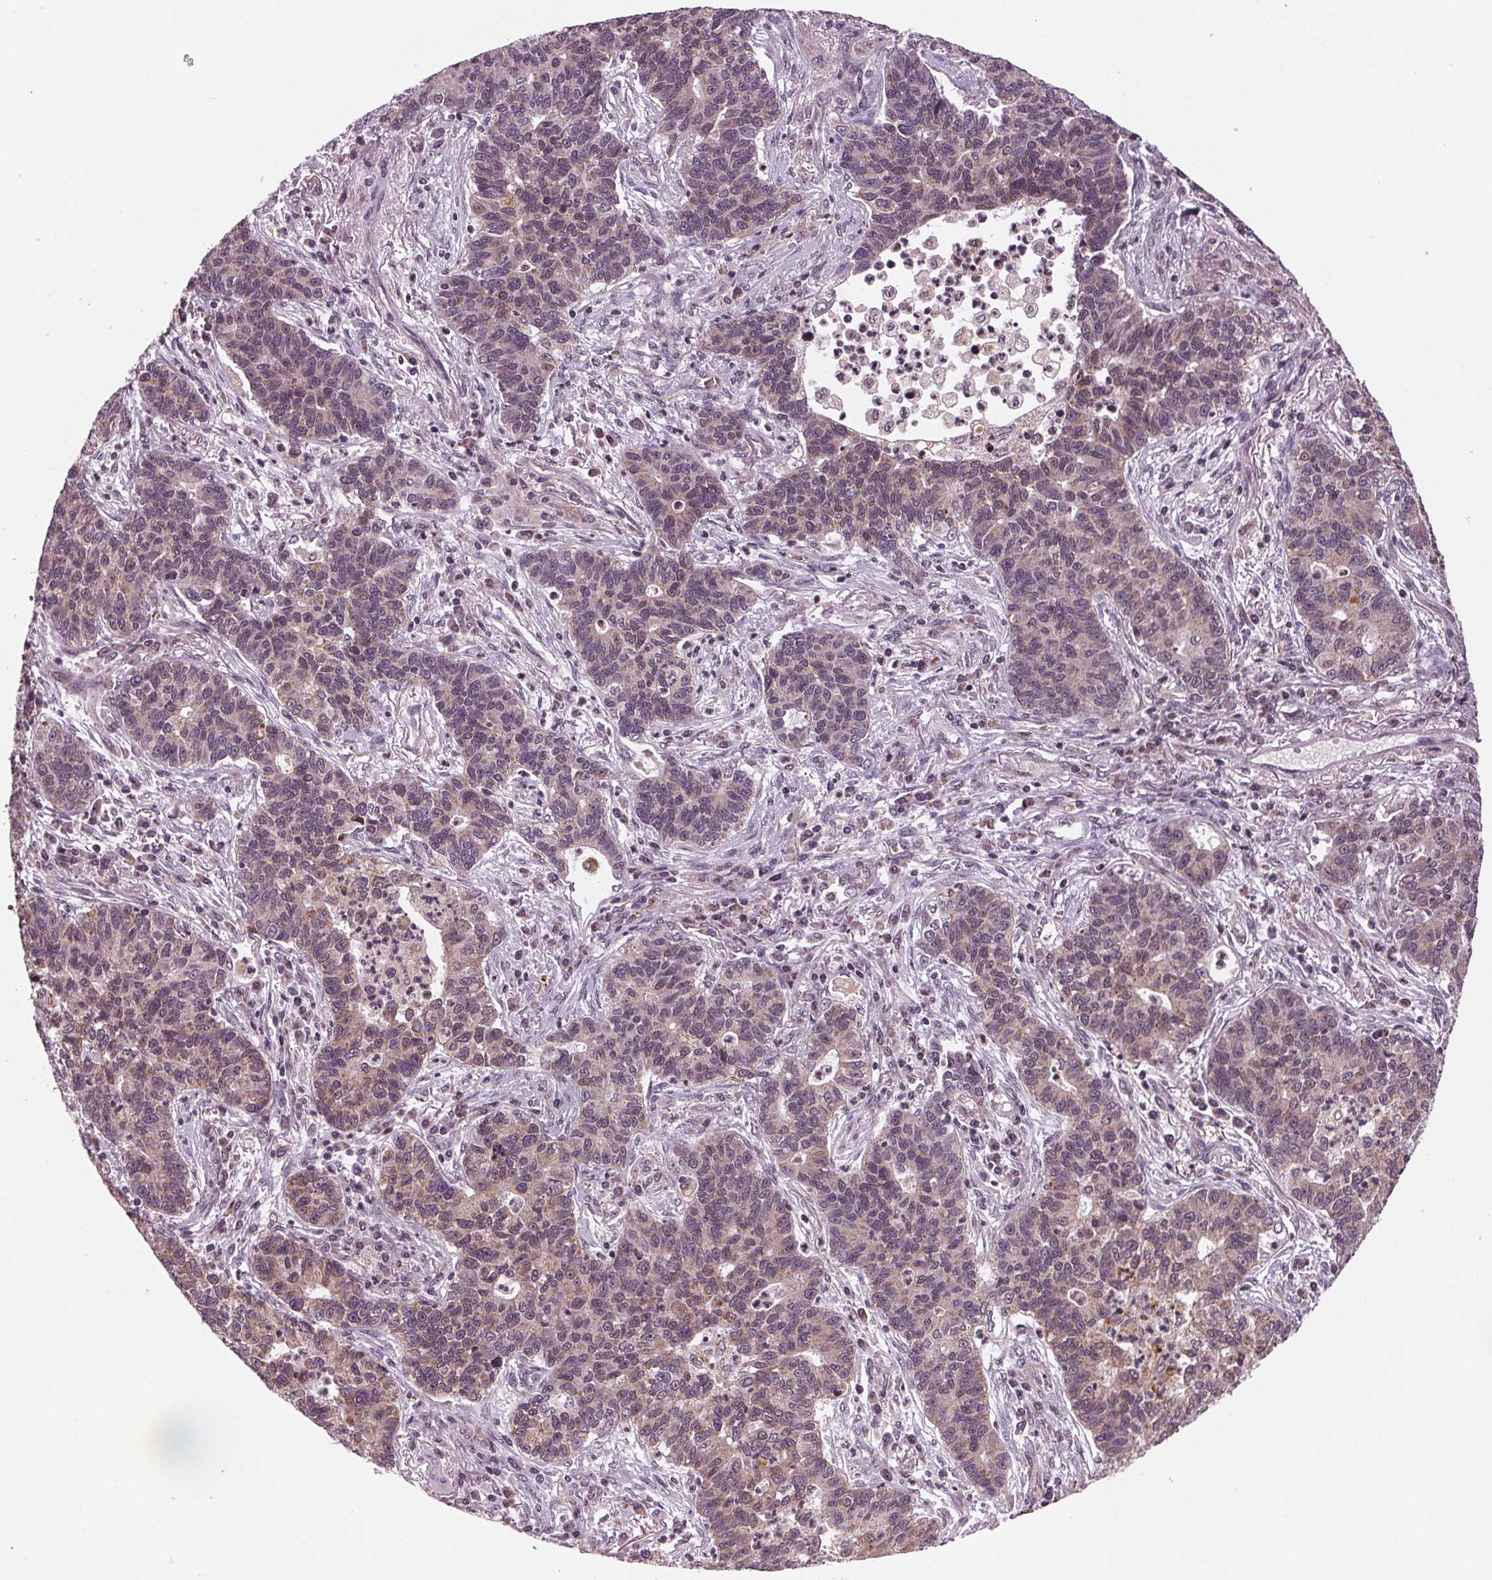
{"staining": {"intensity": "weak", "quantity": "<25%", "location": "cytoplasmic/membranous"}, "tissue": "lung cancer", "cell_type": "Tumor cells", "image_type": "cancer", "snomed": [{"axis": "morphology", "description": "Adenocarcinoma, NOS"}, {"axis": "topography", "description": "Lung"}], "caption": "A high-resolution histopathology image shows IHC staining of lung cancer, which exhibits no significant staining in tumor cells. The staining is performed using DAB brown chromogen with nuclei counter-stained in using hematoxylin.", "gene": "STAT3", "patient": {"sex": "female", "age": 57}}